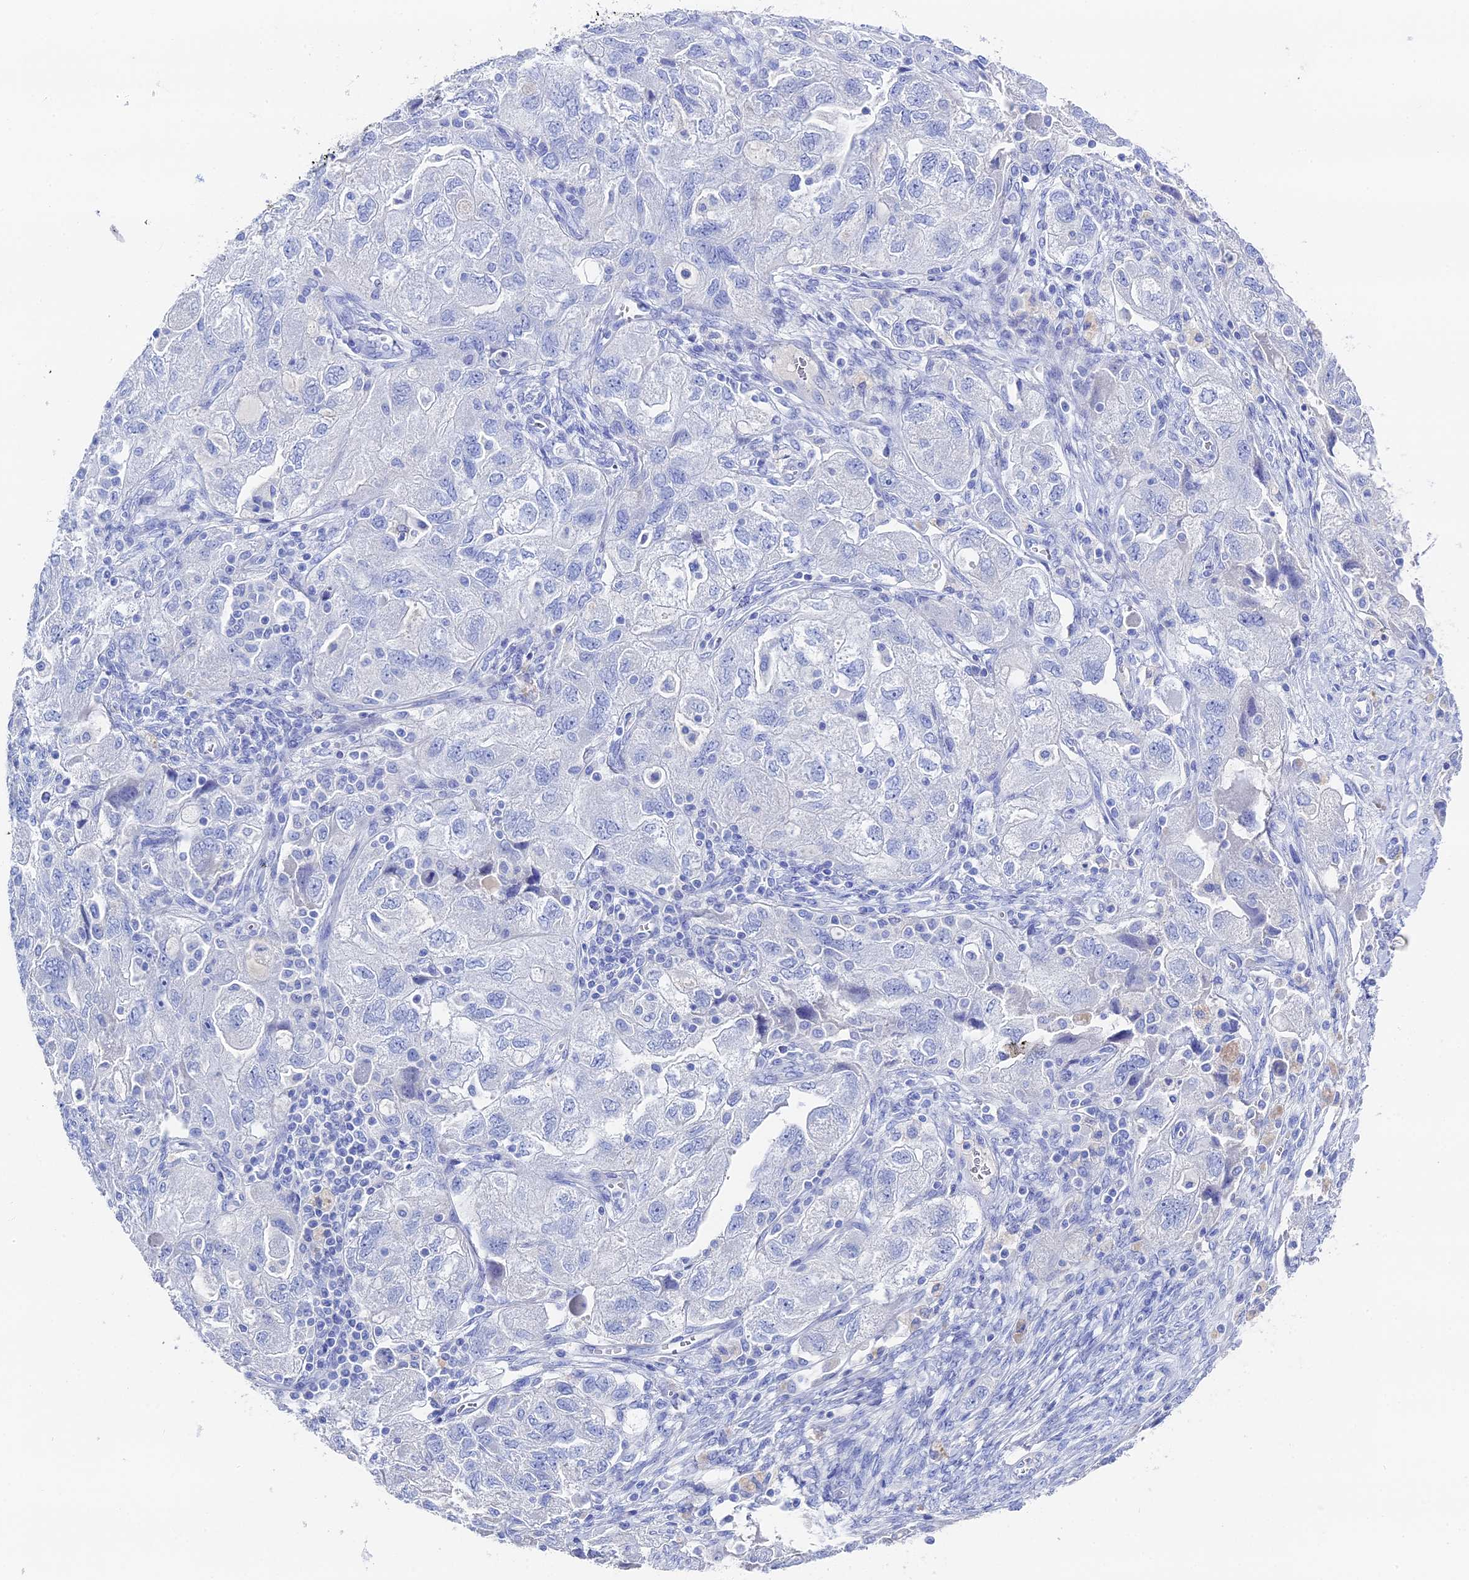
{"staining": {"intensity": "negative", "quantity": "none", "location": "none"}, "tissue": "ovarian cancer", "cell_type": "Tumor cells", "image_type": "cancer", "snomed": [{"axis": "morphology", "description": "Carcinoma, NOS"}, {"axis": "morphology", "description": "Cystadenocarcinoma, serous, NOS"}, {"axis": "topography", "description": "Ovary"}], "caption": "Human ovarian cancer stained for a protein using immunohistochemistry (IHC) shows no positivity in tumor cells.", "gene": "UNC119", "patient": {"sex": "female", "age": 69}}